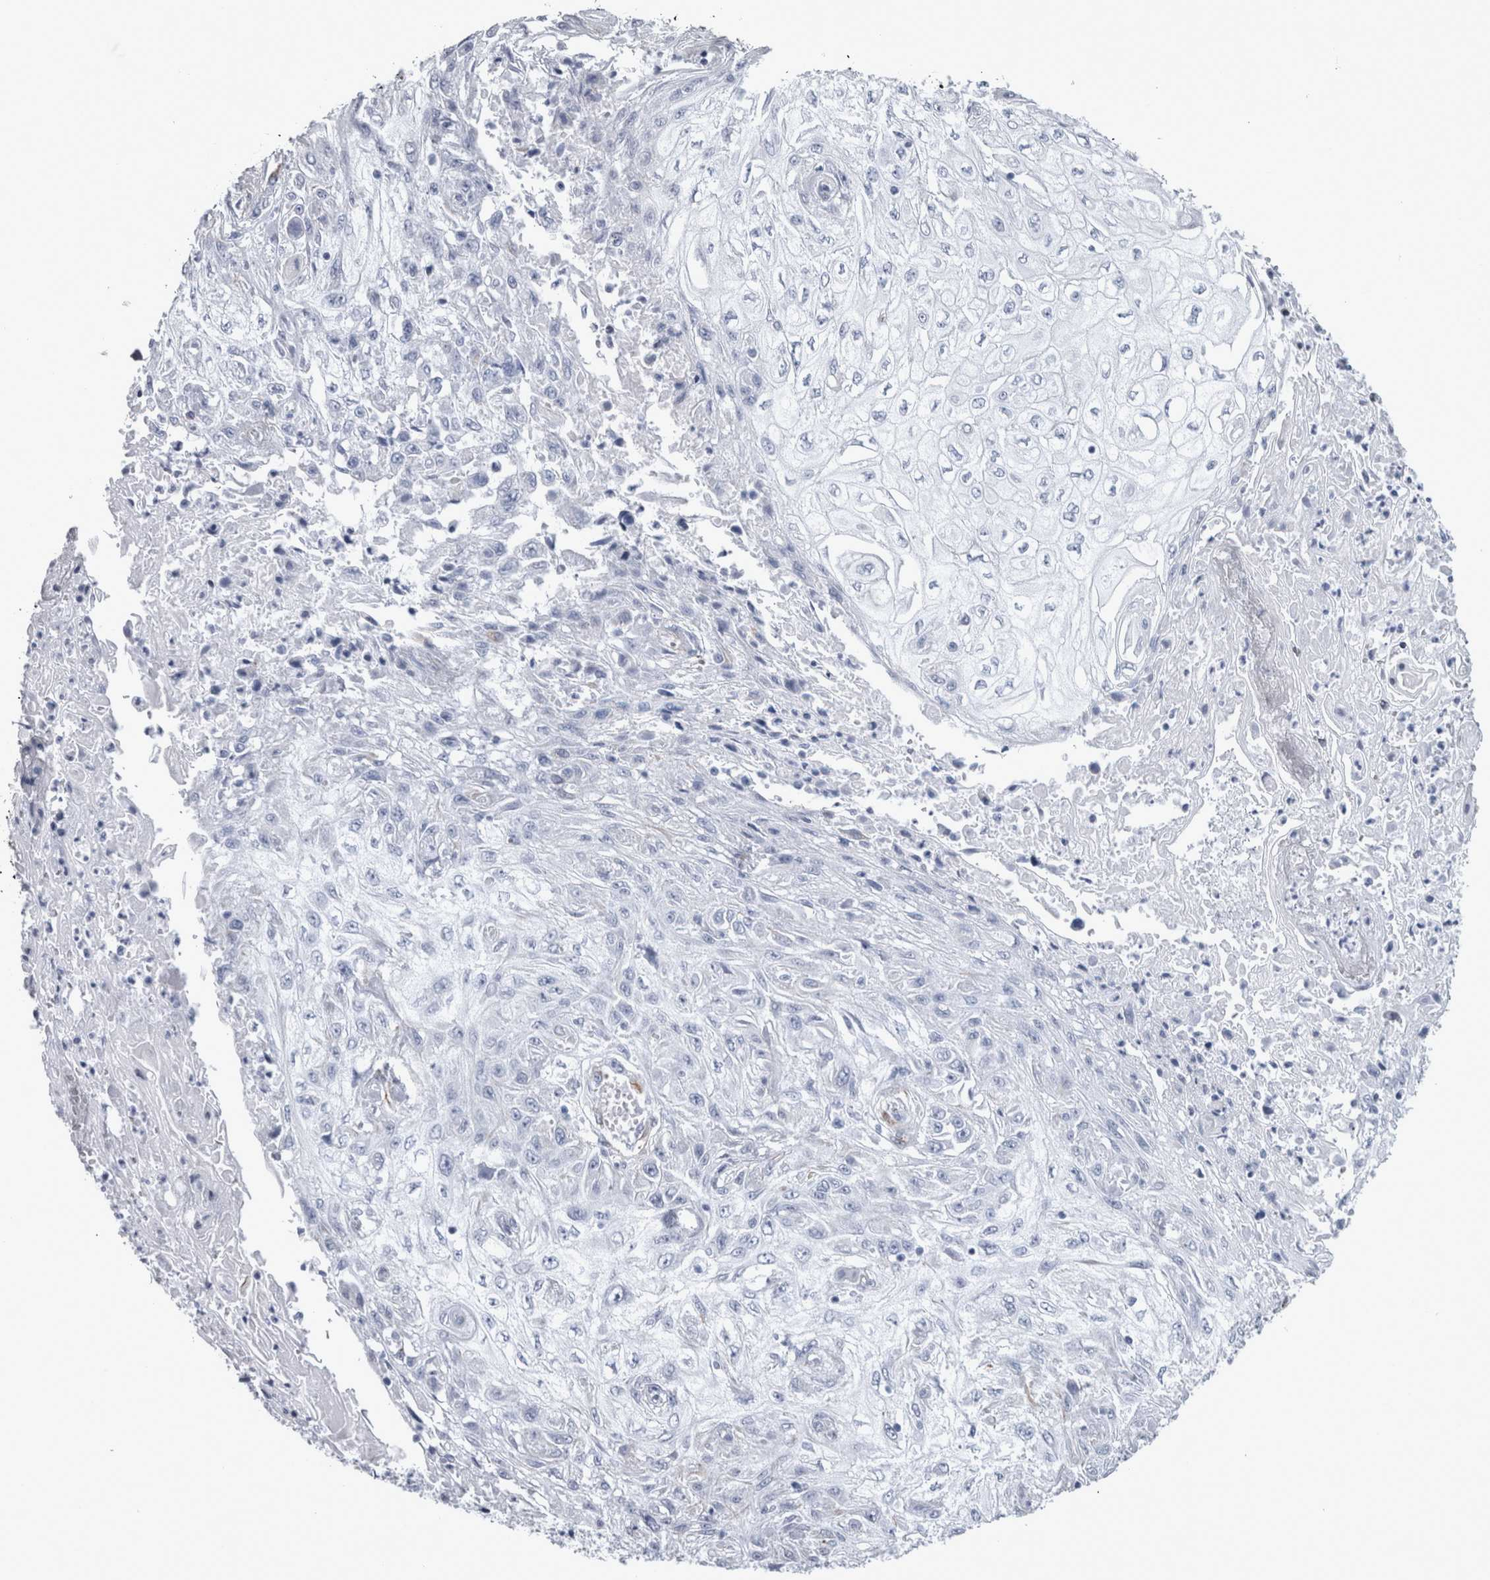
{"staining": {"intensity": "negative", "quantity": "none", "location": "none"}, "tissue": "skin cancer", "cell_type": "Tumor cells", "image_type": "cancer", "snomed": [{"axis": "morphology", "description": "Squamous cell carcinoma, NOS"}, {"axis": "morphology", "description": "Squamous cell carcinoma, metastatic, NOS"}, {"axis": "topography", "description": "Skin"}, {"axis": "topography", "description": "Lymph node"}], "caption": "Immunohistochemical staining of human skin squamous cell carcinoma shows no significant positivity in tumor cells.", "gene": "VWDE", "patient": {"sex": "male", "age": 75}}